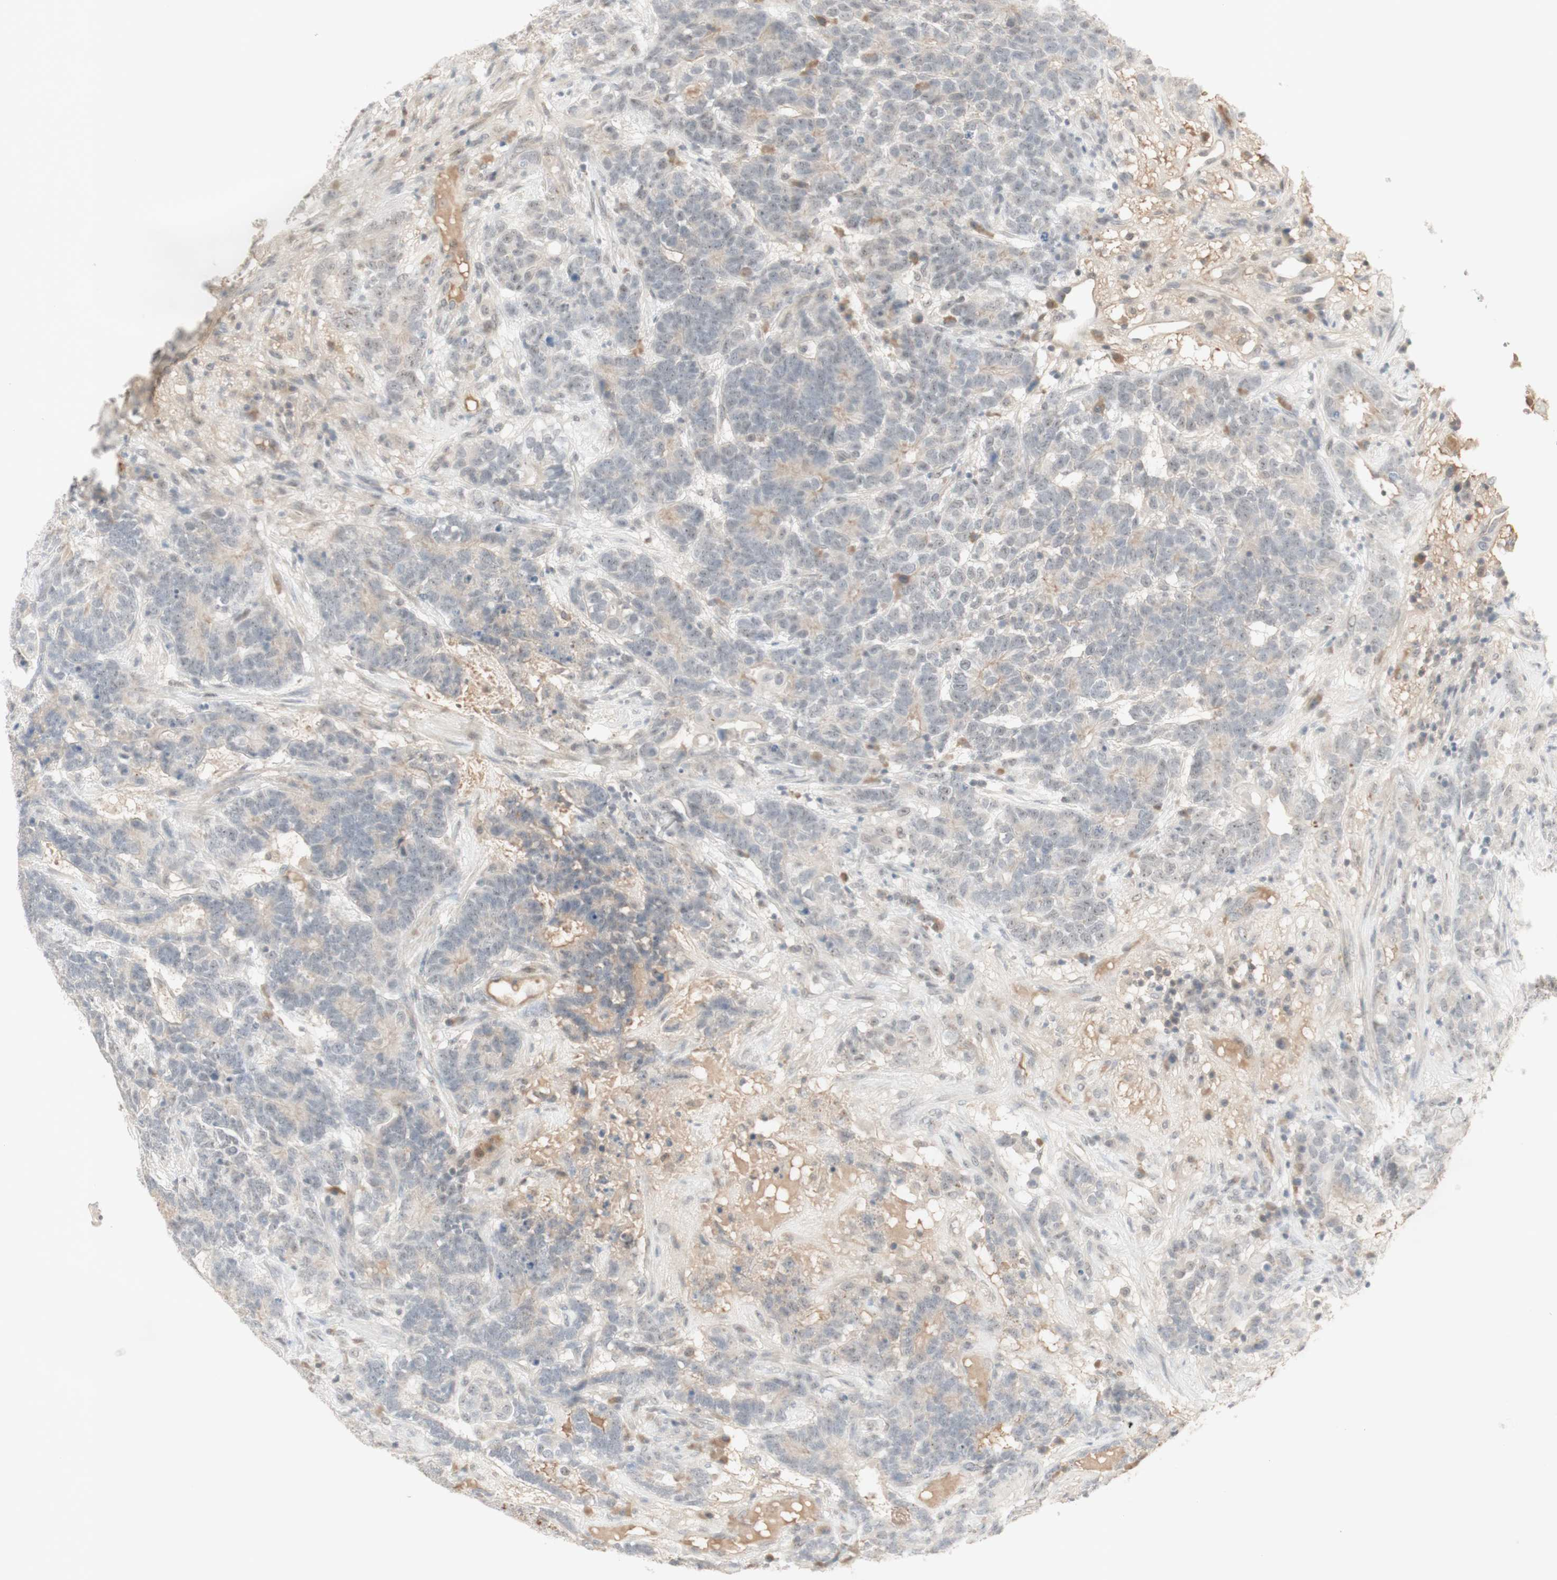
{"staining": {"intensity": "negative", "quantity": "none", "location": "none"}, "tissue": "testis cancer", "cell_type": "Tumor cells", "image_type": "cancer", "snomed": [{"axis": "morphology", "description": "Carcinoma, Embryonal, NOS"}, {"axis": "topography", "description": "Testis"}], "caption": "High magnification brightfield microscopy of embryonal carcinoma (testis) stained with DAB (3,3'-diaminobenzidine) (brown) and counterstained with hematoxylin (blue): tumor cells show no significant expression.", "gene": "PLCD4", "patient": {"sex": "male", "age": 26}}